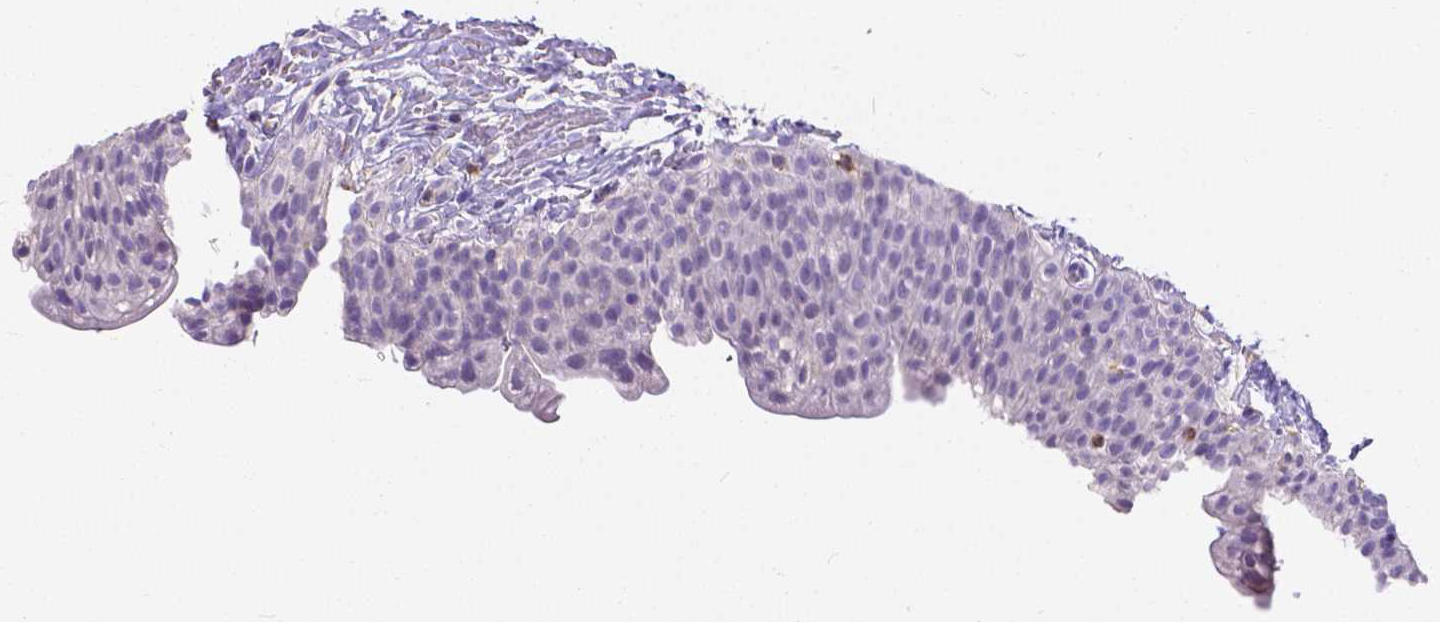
{"staining": {"intensity": "negative", "quantity": "none", "location": "none"}, "tissue": "urinary bladder", "cell_type": "Urothelial cells", "image_type": "normal", "snomed": [{"axis": "morphology", "description": "Normal tissue, NOS"}, {"axis": "topography", "description": "Urinary bladder"}, {"axis": "topography", "description": "Prostate"}], "caption": "High power microscopy micrograph of an immunohistochemistry (IHC) image of benign urinary bladder, revealing no significant positivity in urothelial cells.", "gene": "CD4", "patient": {"sex": "male", "age": 76}}